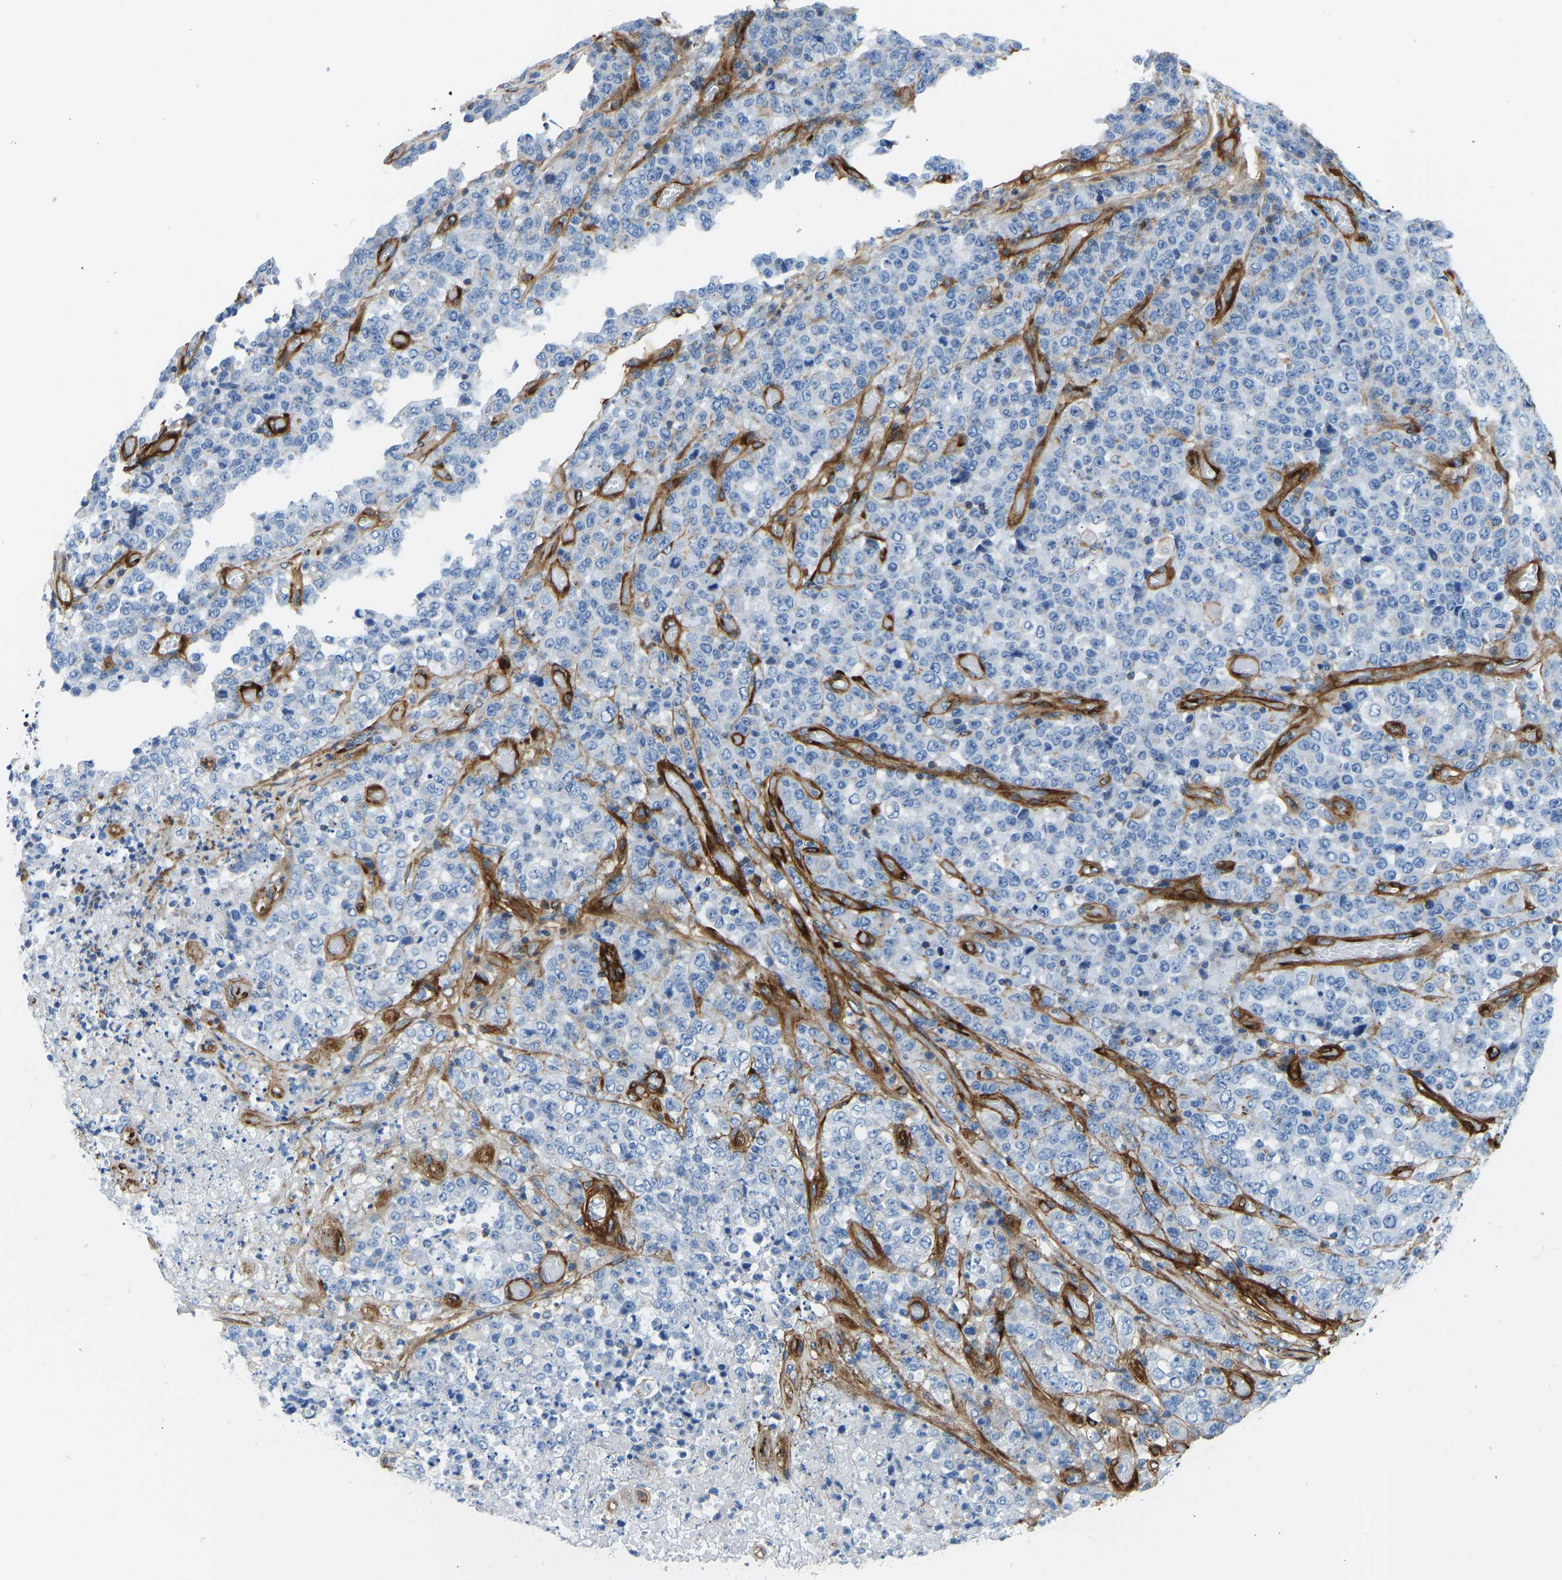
{"staining": {"intensity": "moderate", "quantity": "<25%", "location": "cytoplasmic/membranous"}, "tissue": "stomach cancer", "cell_type": "Tumor cells", "image_type": "cancer", "snomed": [{"axis": "morphology", "description": "Adenocarcinoma, NOS"}, {"axis": "topography", "description": "Stomach"}], "caption": "Immunohistochemical staining of stomach cancer demonstrates low levels of moderate cytoplasmic/membranous protein positivity in approximately <25% of tumor cells.", "gene": "COL15A1", "patient": {"sex": "female", "age": 73}}